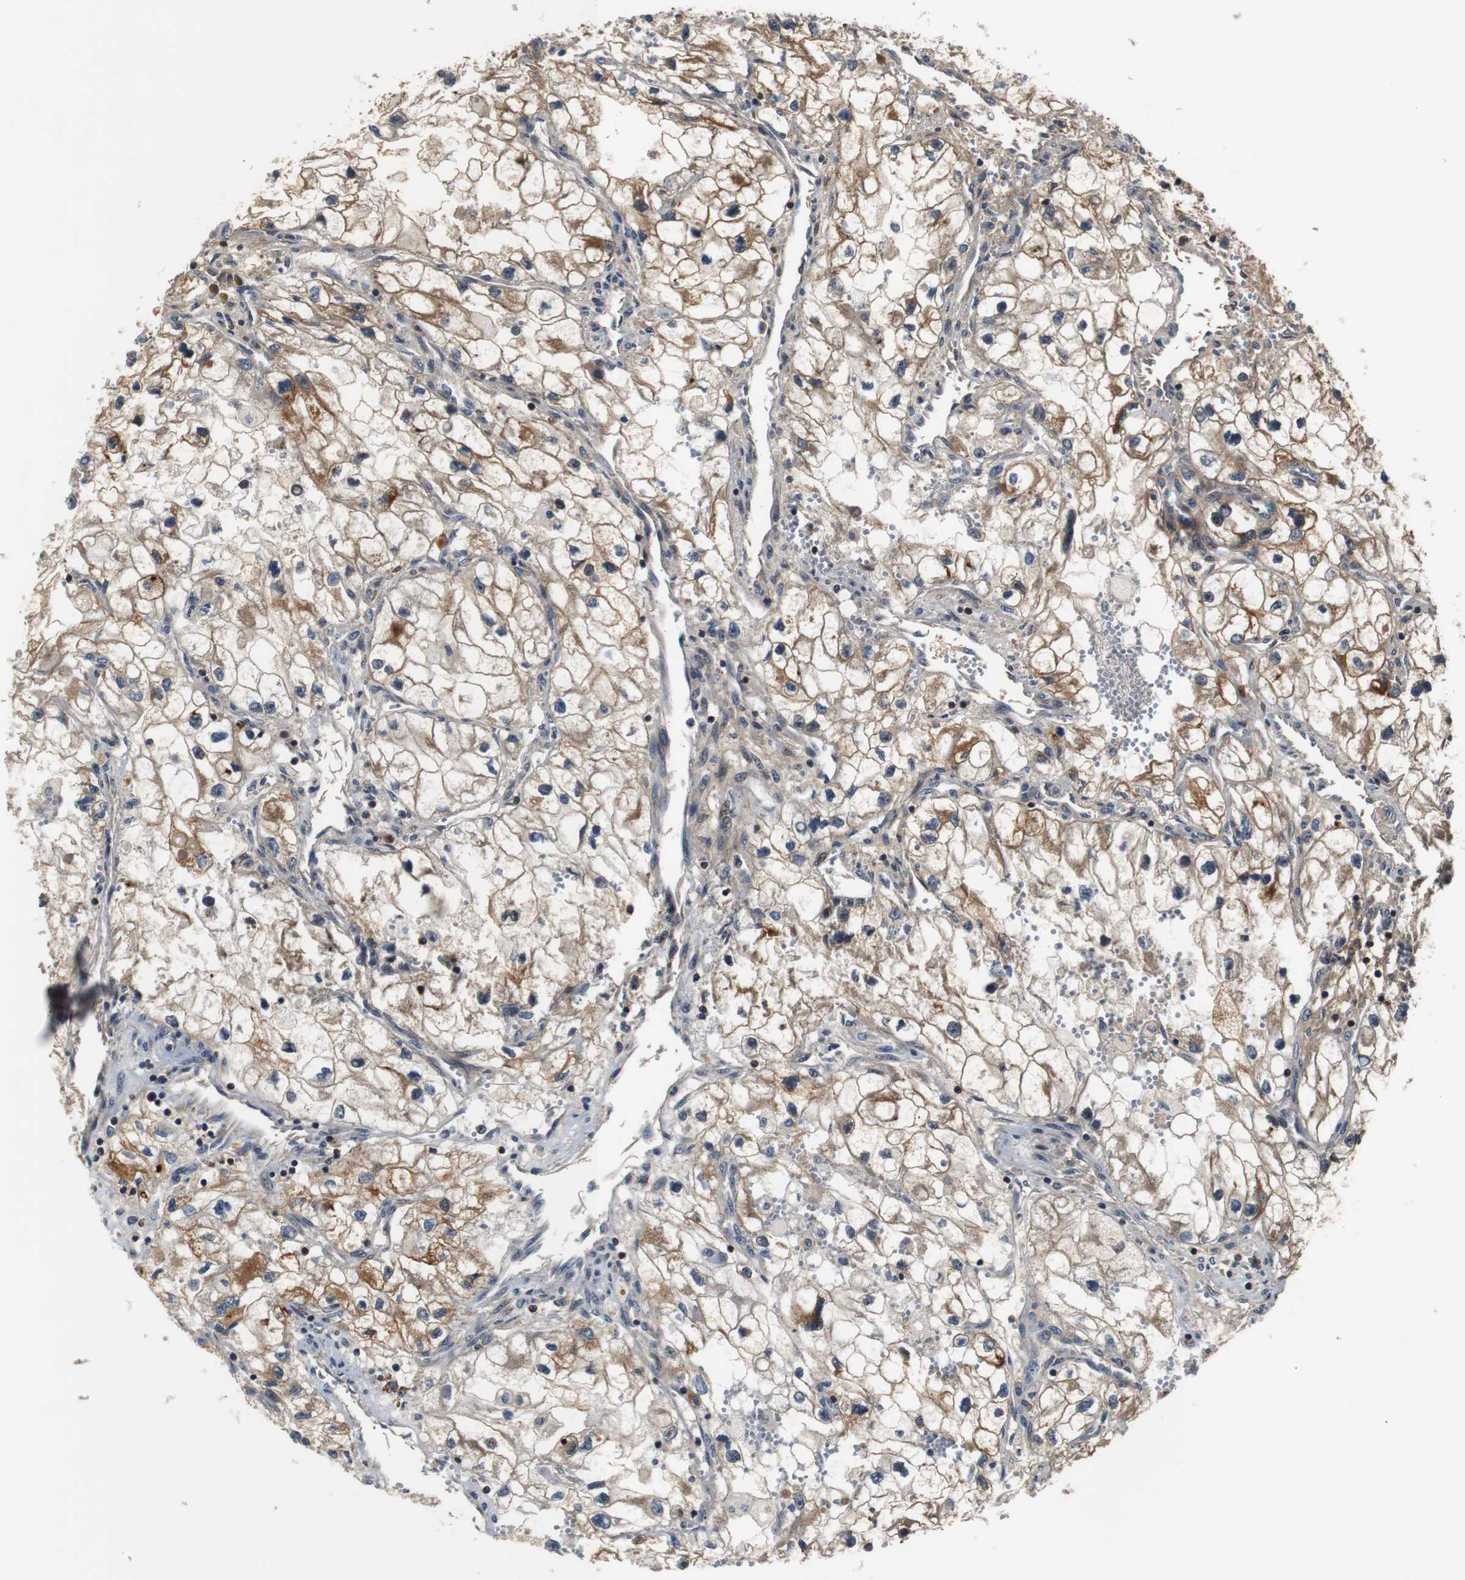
{"staining": {"intensity": "moderate", "quantity": ">75%", "location": "cytoplasmic/membranous"}, "tissue": "renal cancer", "cell_type": "Tumor cells", "image_type": "cancer", "snomed": [{"axis": "morphology", "description": "Adenocarcinoma, NOS"}, {"axis": "topography", "description": "Kidney"}], "caption": "IHC staining of renal adenocarcinoma, which demonstrates medium levels of moderate cytoplasmic/membranous staining in about >75% of tumor cells indicating moderate cytoplasmic/membranous protein expression. The staining was performed using DAB (brown) for protein detection and nuclei were counterstained in hematoxylin (blue).", "gene": "LRP4", "patient": {"sex": "female", "age": 70}}